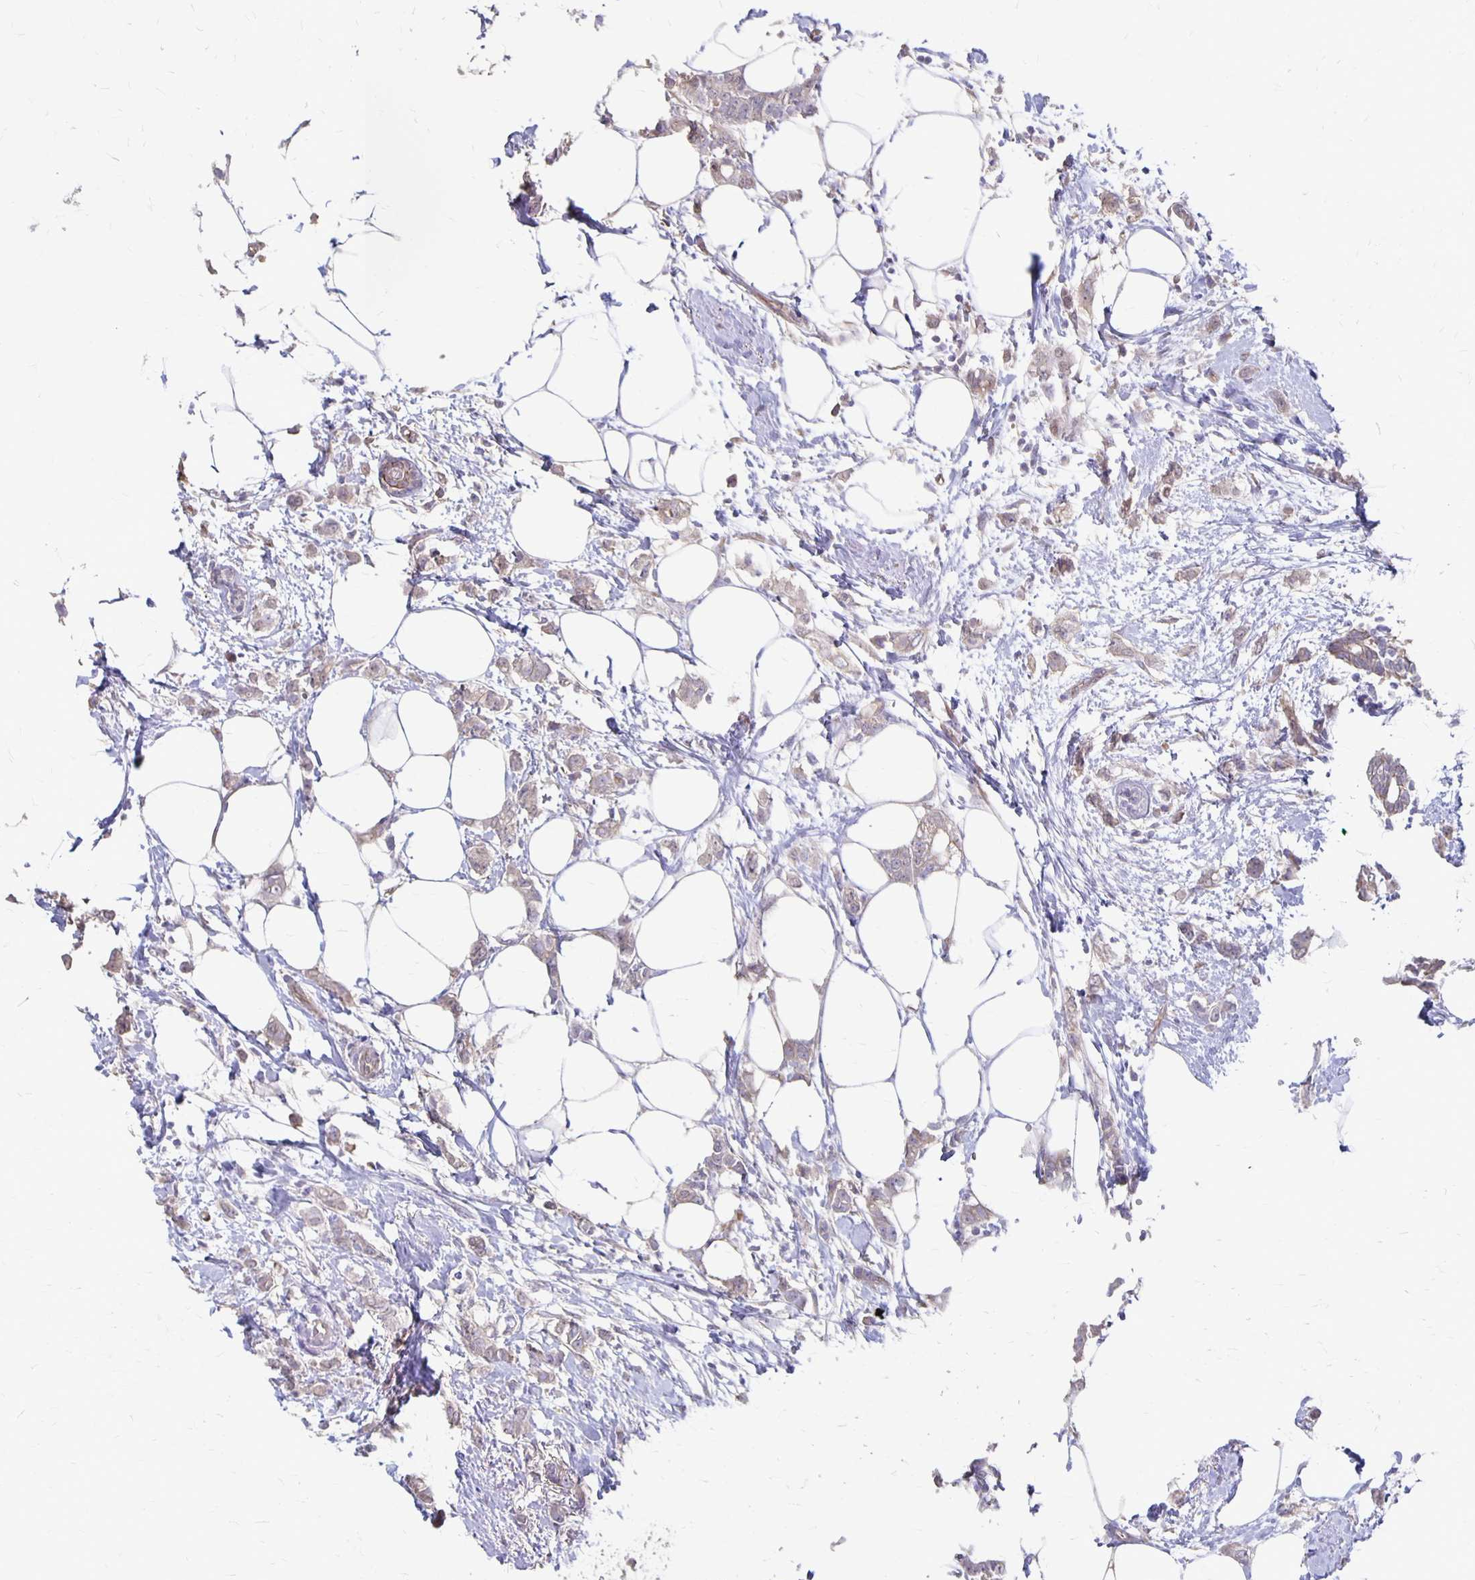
{"staining": {"intensity": "weak", "quantity": "<25%", "location": "cytoplasmic/membranous"}, "tissue": "breast cancer", "cell_type": "Tumor cells", "image_type": "cancer", "snomed": [{"axis": "morphology", "description": "Duct carcinoma"}, {"axis": "topography", "description": "Breast"}], "caption": "IHC micrograph of human infiltrating ductal carcinoma (breast) stained for a protein (brown), which displays no positivity in tumor cells. Brightfield microscopy of immunohistochemistry stained with DAB (3,3'-diaminobenzidine) (brown) and hematoxylin (blue), captured at high magnification.", "gene": "PPP1R3E", "patient": {"sex": "female", "age": 40}}